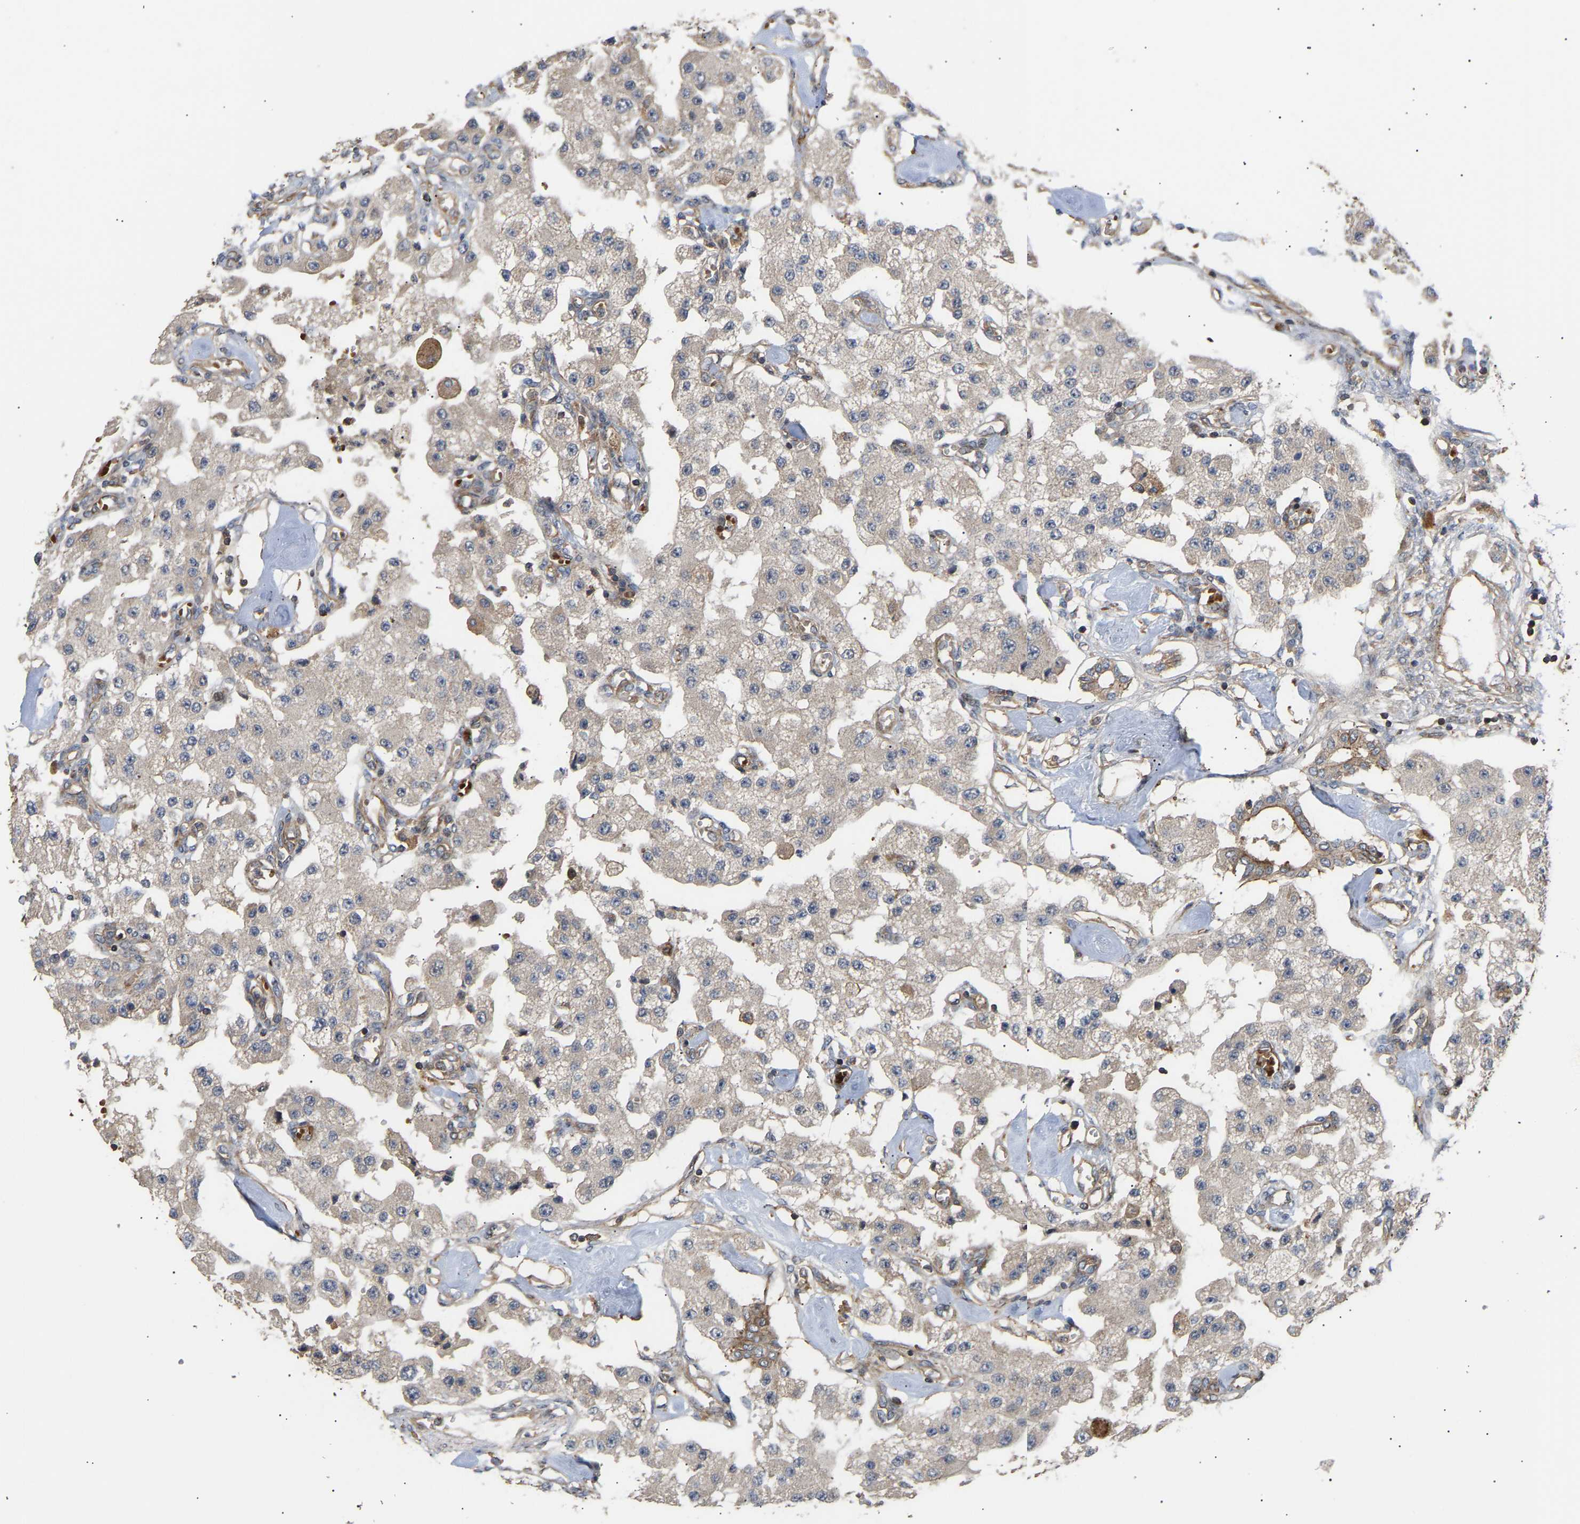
{"staining": {"intensity": "weak", "quantity": "<25%", "location": "cytoplasmic/membranous"}, "tissue": "carcinoid", "cell_type": "Tumor cells", "image_type": "cancer", "snomed": [{"axis": "morphology", "description": "Carcinoid, malignant, NOS"}, {"axis": "topography", "description": "Pancreas"}], "caption": "Tumor cells are negative for brown protein staining in carcinoid (malignant). (Immunohistochemistry (ihc), brightfield microscopy, high magnification).", "gene": "STAU1", "patient": {"sex": "male", "age": 41}}